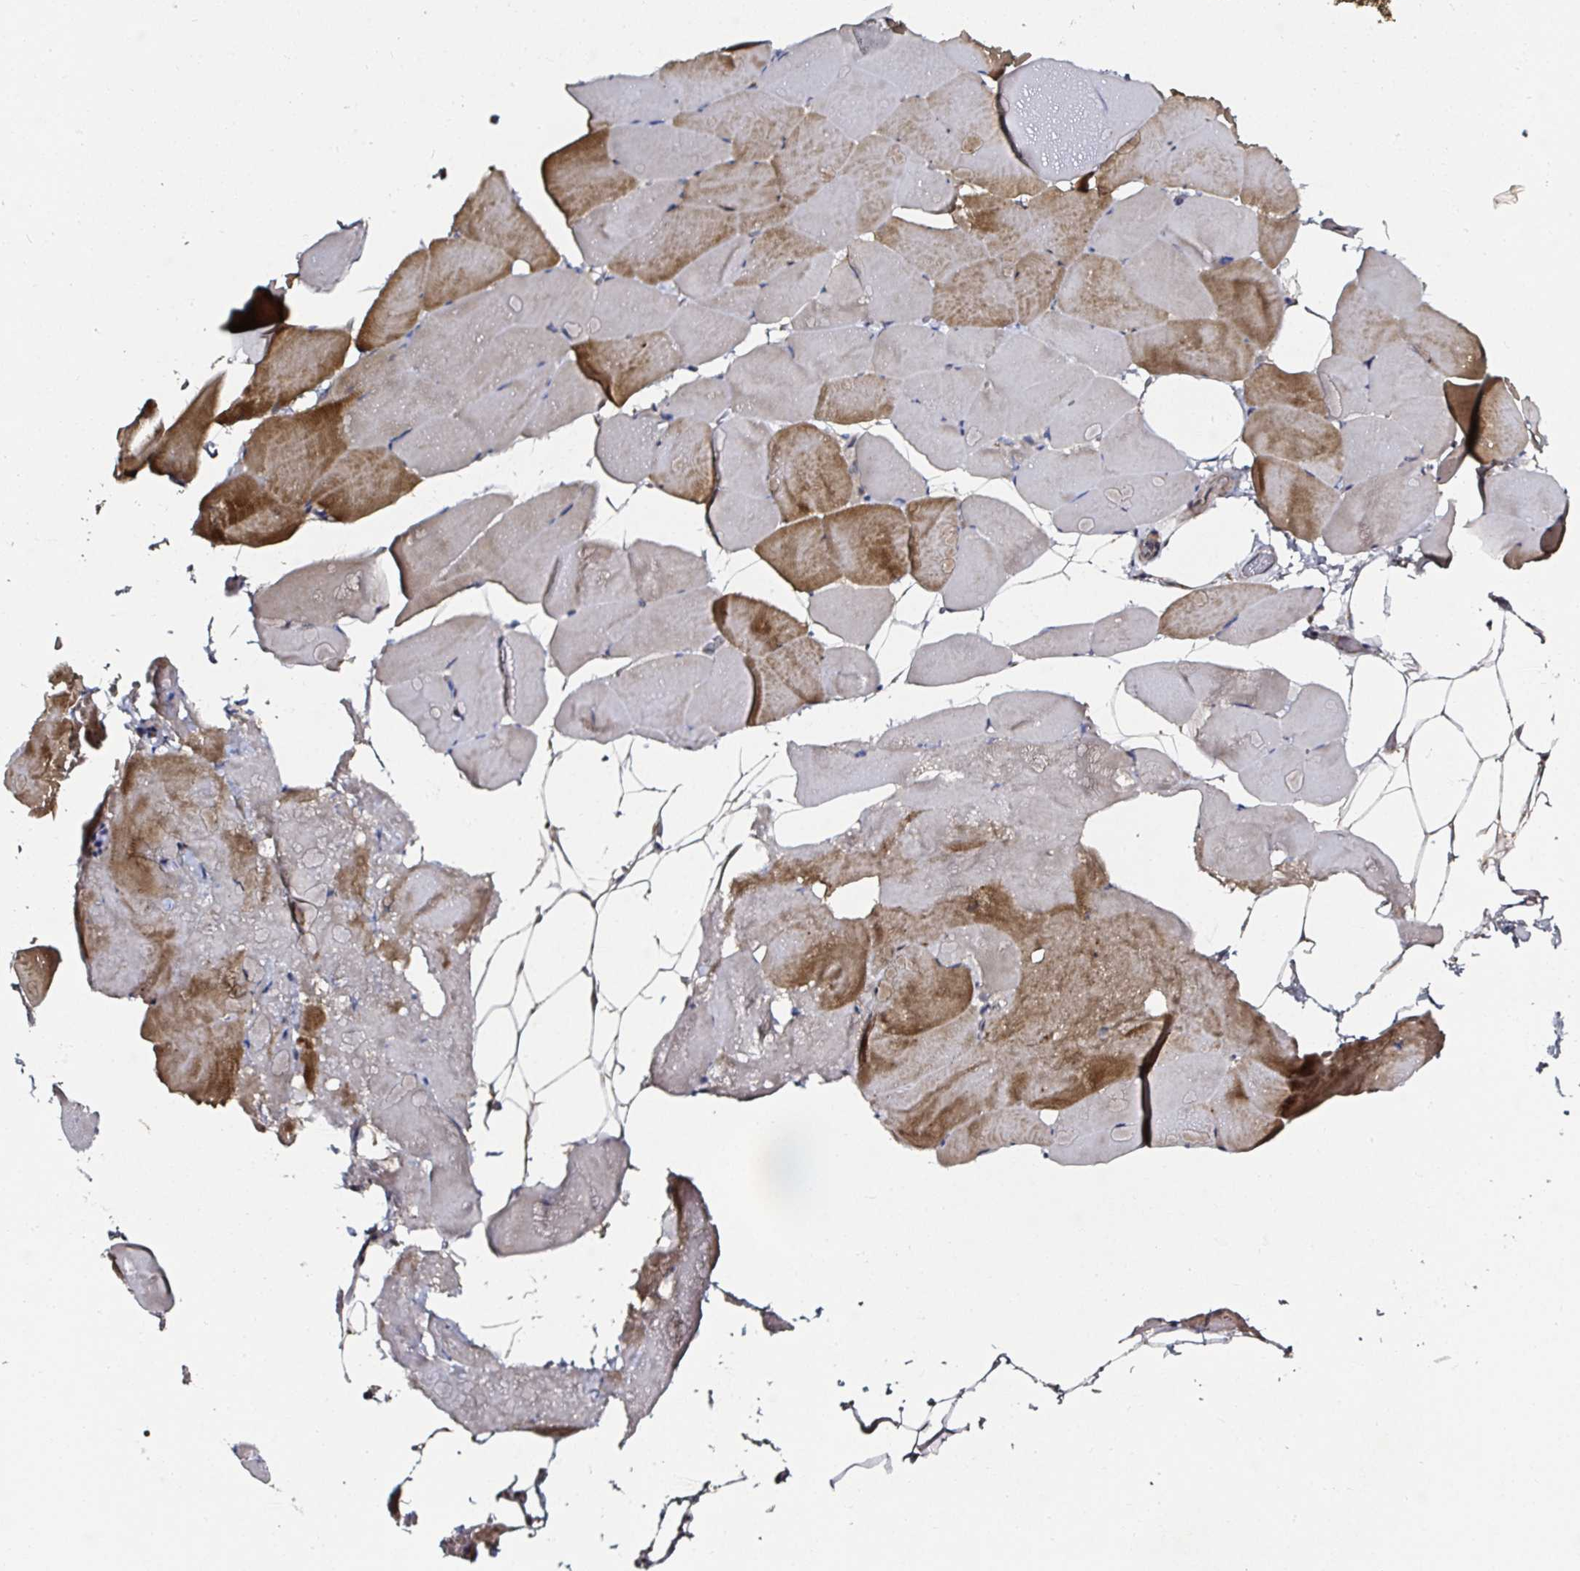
{"staining": {"intensity": "moderate", "quantity": "25%-75%", "location": "cytoplasmic/membranous"}, "tissue": "skeletal muscle", "cell_type": "Myocytes", "image_type": "normal", "snomed": [{"axis": "morphology", "description": "Normal tissue, NOS"}, {"axis": "topography", "description": "Skeletal muscle"}], "caption": "IHC (DAB) staining of unremarkable skeletal muscle displays moderate cytoplasmic/membranous protein positivity in about 25%-75% of myocytes. (Brightfield microscopy of DAB IHC at high magnification).", "gene": "ATAD3A", "patient": {"sex": "female", "age": 64}}